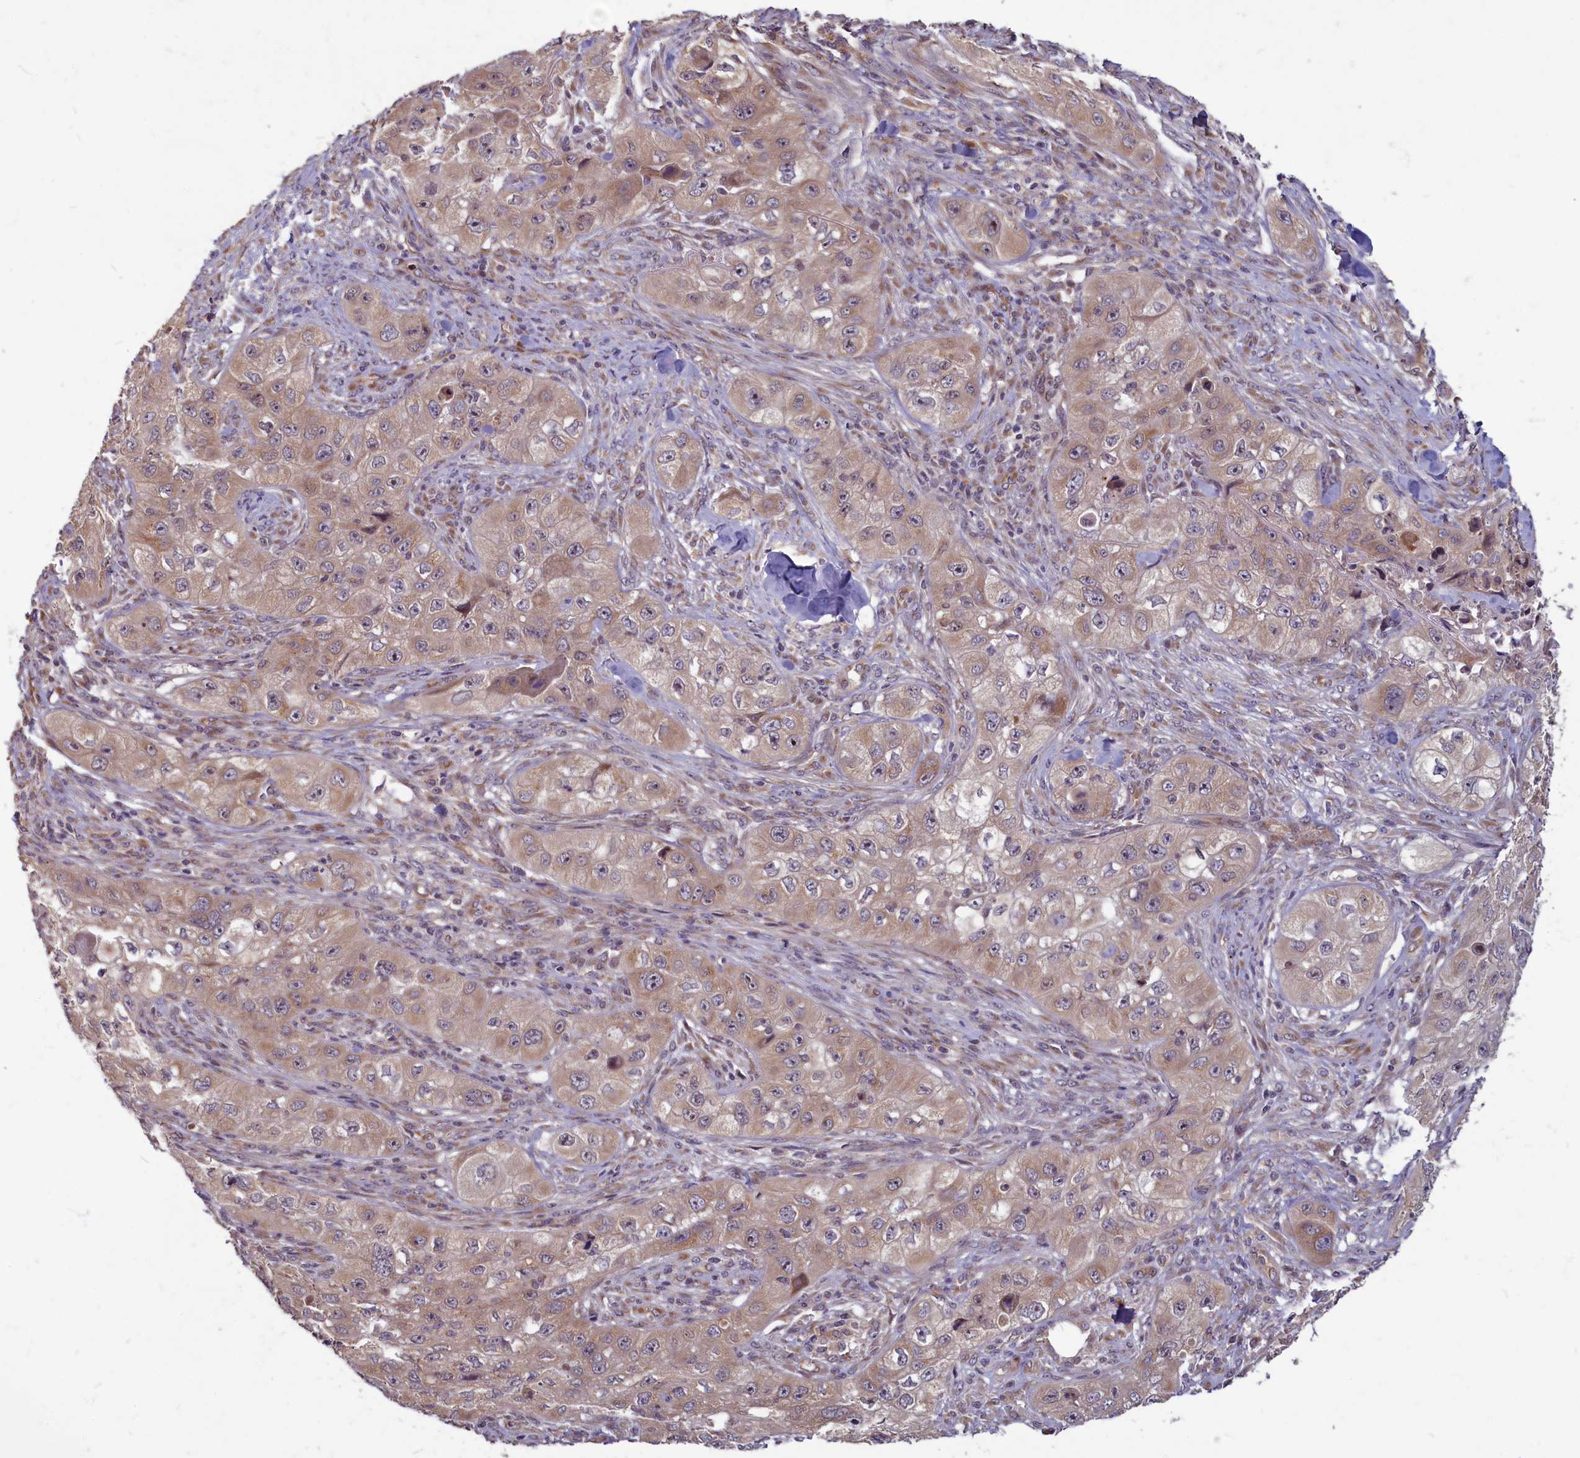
{"staining": {"intensity": "moderate", "quantity": ">75%", "location": "cytoplasmic/membranous,nuclear"}, "tissue": "skin cancer", "cell_type": "Tumor cells", "image_type": "cancer", "snomed": [{"axis": "morphology", "description": "Squamous cell carcinoma, NOS"}, {"axis": "topography", "description": "Skin"}, {"axis": "topography", "description": "Subcutis"}], "caption": "A brown stain labels moderate cytoplasmic/membranous and nuclear expression of a protein in squamous cell carcinoma (skin) tumor cells. (DAB IHC with brightfield microscopy, high magnification).", "gene": "MYCBP", "patient": {"sex": "male", "age": 73}}